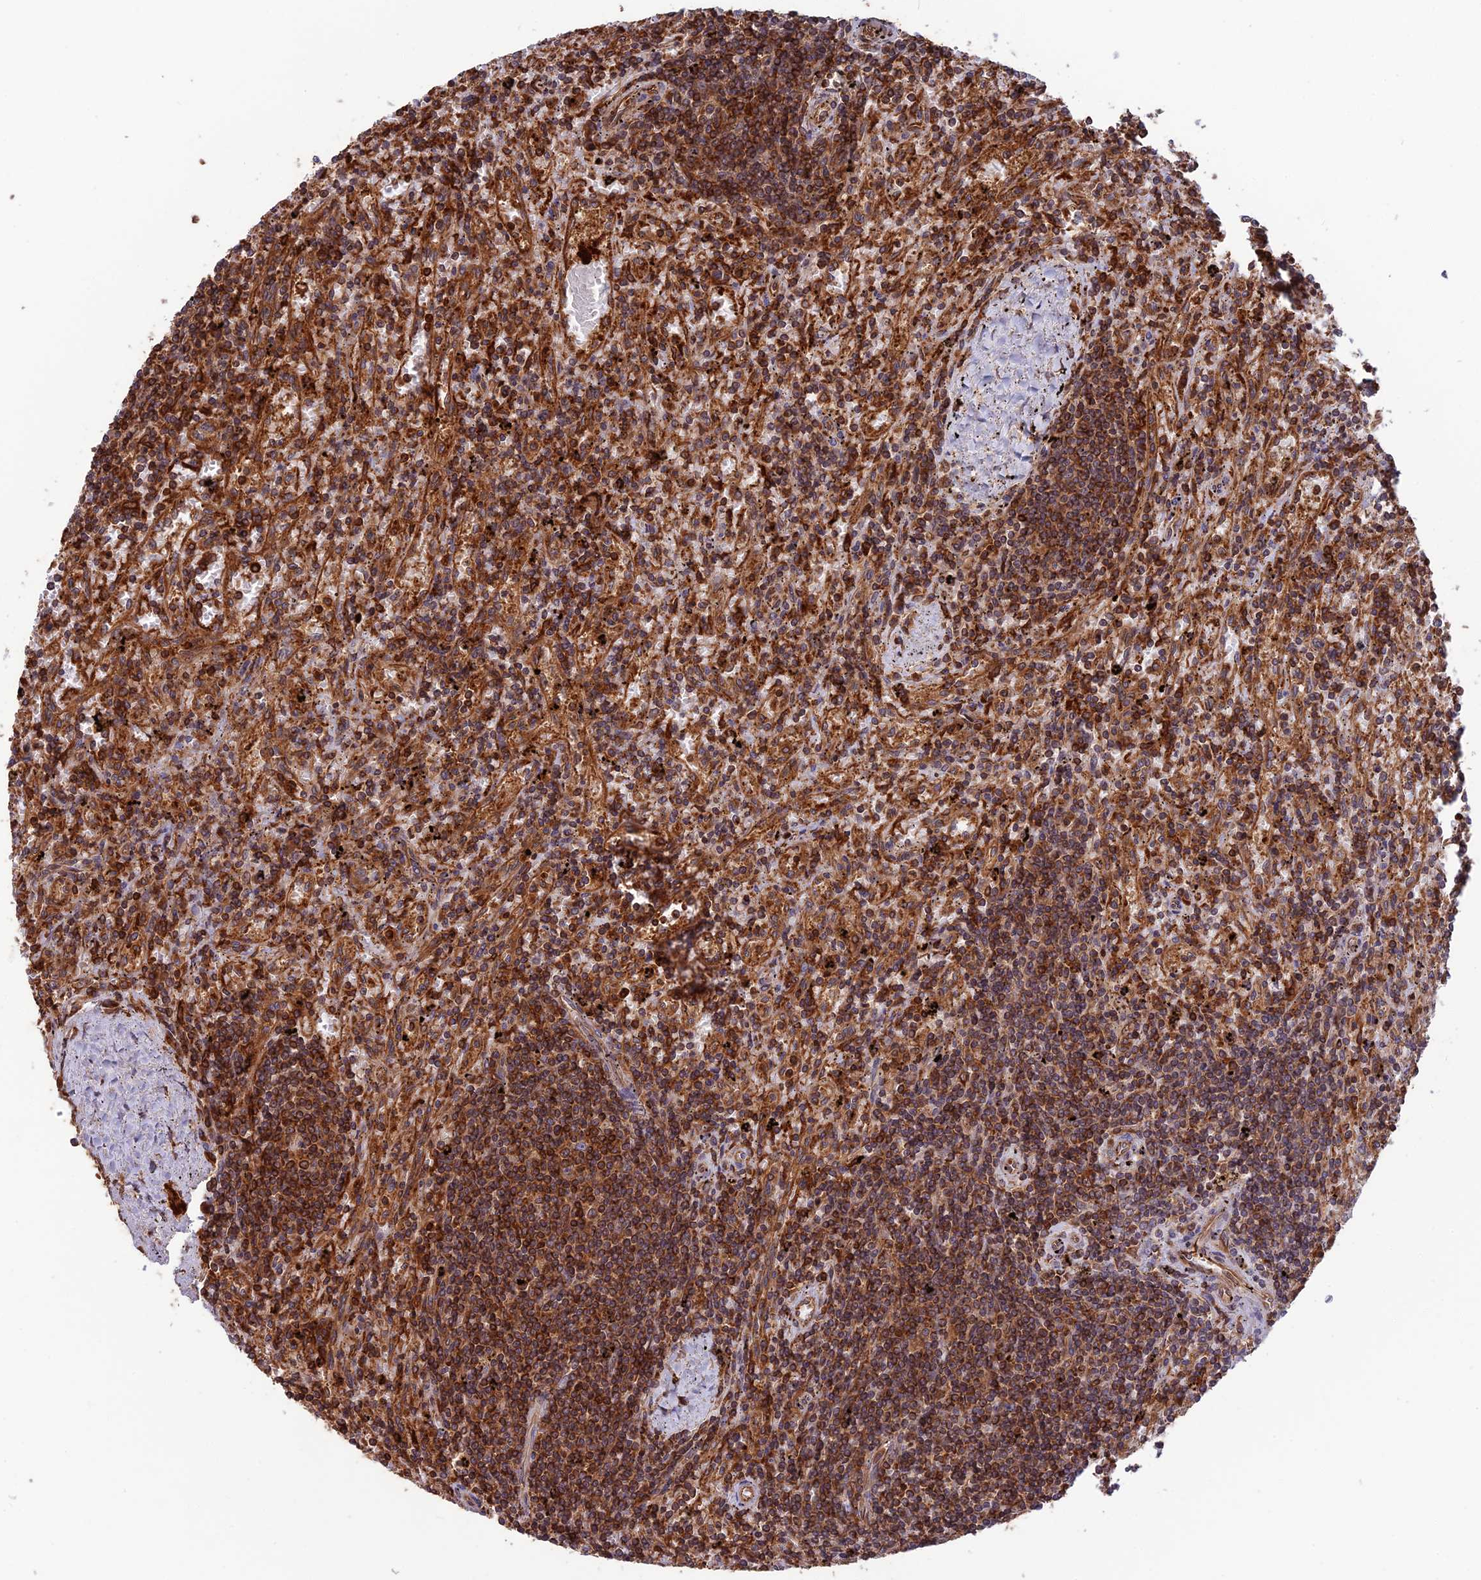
{"staining": {"intensity": "strong", "quantity": ">75%", "location": "cytoplasmic/membranous"}, "tissue": "lymphoma", "cell_type": "Tumor cells", "image_type": "cancer", "snomed": [{"axis": "morphology", "description": "Malignant lymphoma, non-Hodgkin's type, Low grade"}, {"axis": "topography", "description": "Spleen"}], "caption": "Brown immunohistochemical staining in low-grade malignant lymphoma, non-Hodgkin's type reveals strong cytoplasmic/membranous expression in about >75% of tumor cells. The staining is performed using DAB brown chromogen to label protein expression. The nuclei are counter-stained blue using hematoxylin.", "gene": "WDR1", "patient": {"sex": "male", "age": 76}}